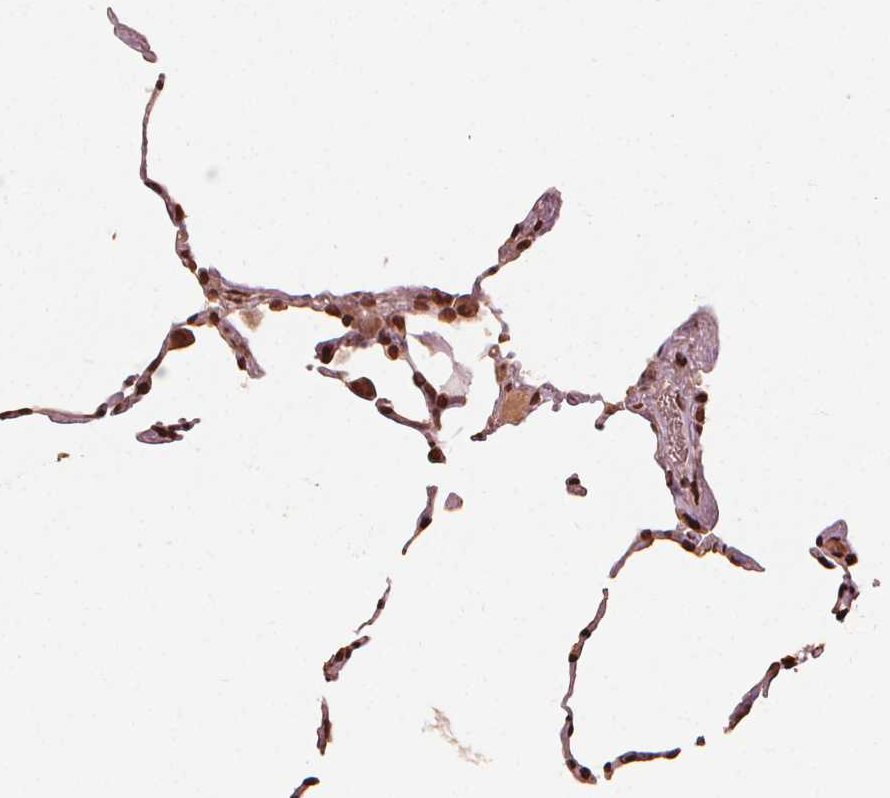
{"staining": {"intensity": "strong", "quantity": ">75%", "location": "nuclear"}, "tissue": "lung", "cell_type": "Alveolar cells", "image_type": "normal", "snomed": [{"axis": "morphology", "description": "Normal tissue, NOS"}, {"axis": "topography", "description": "Lung"}], "caption": "Immunohistochemistry (IHC) micrograph of normal human lung stained for a protein (brown), which exhibits high levels of strong nuclear positivity in approximately >75% of alveolar cells.", "gene": "H3C14", "patient": {"sex": "female", "age": 57}}